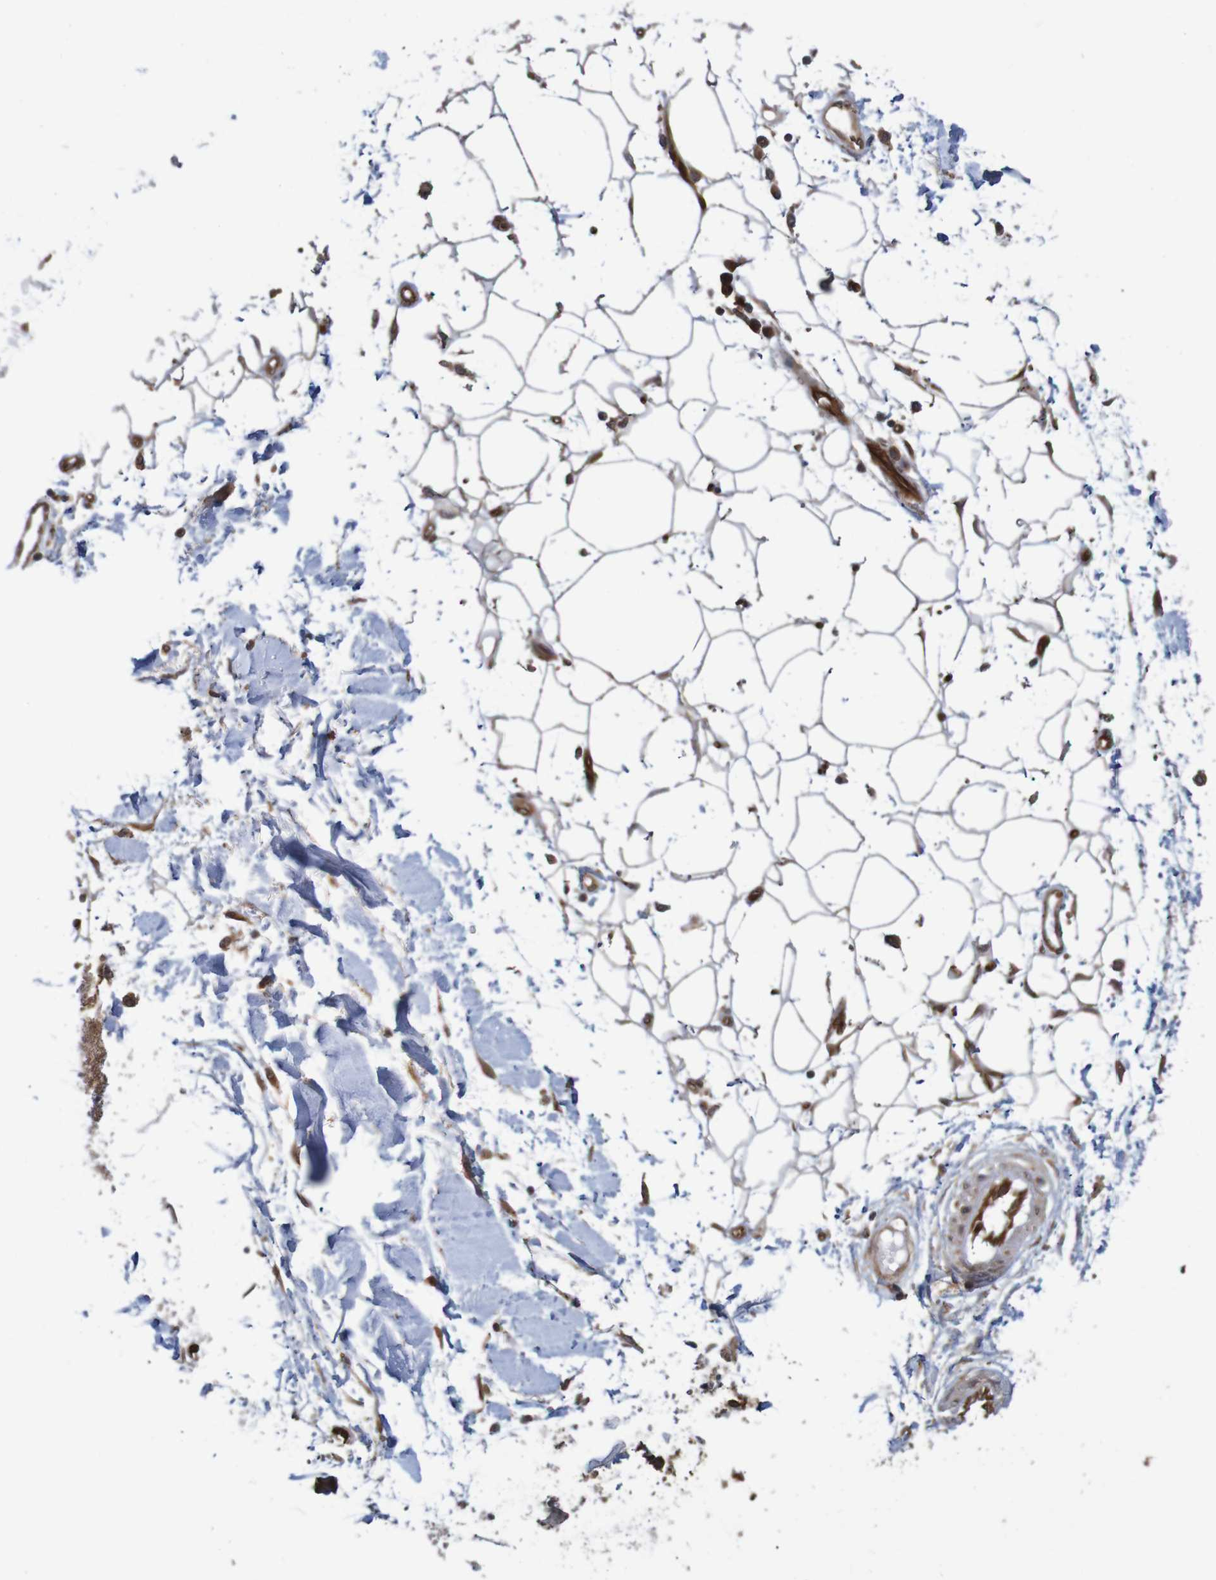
{"staining": {"intensity": "weak", "quantity": ">75%", "location": "cytoplasmic/membranous"}, "tissue": "adipose tissue", "cell_type": "Adipocytes", "image_type": "normal", "snomed": [{"axis": "morphology", "description": "Squamous cell carcinoma, NOS"}, {"axis": "topography", "description": "Skin"}], "caption": "Protein expression analysis of normal human adipose tissue reveals weak cytoplasmic/membranous staining in about >75% of adipocytes. Using DAB (brown) and hematoxylin (blue) stains, captured at high magnification using brightfield microscopy.", "gene": "MRPL52", "patient": {"sex": "male", "age": 83}}